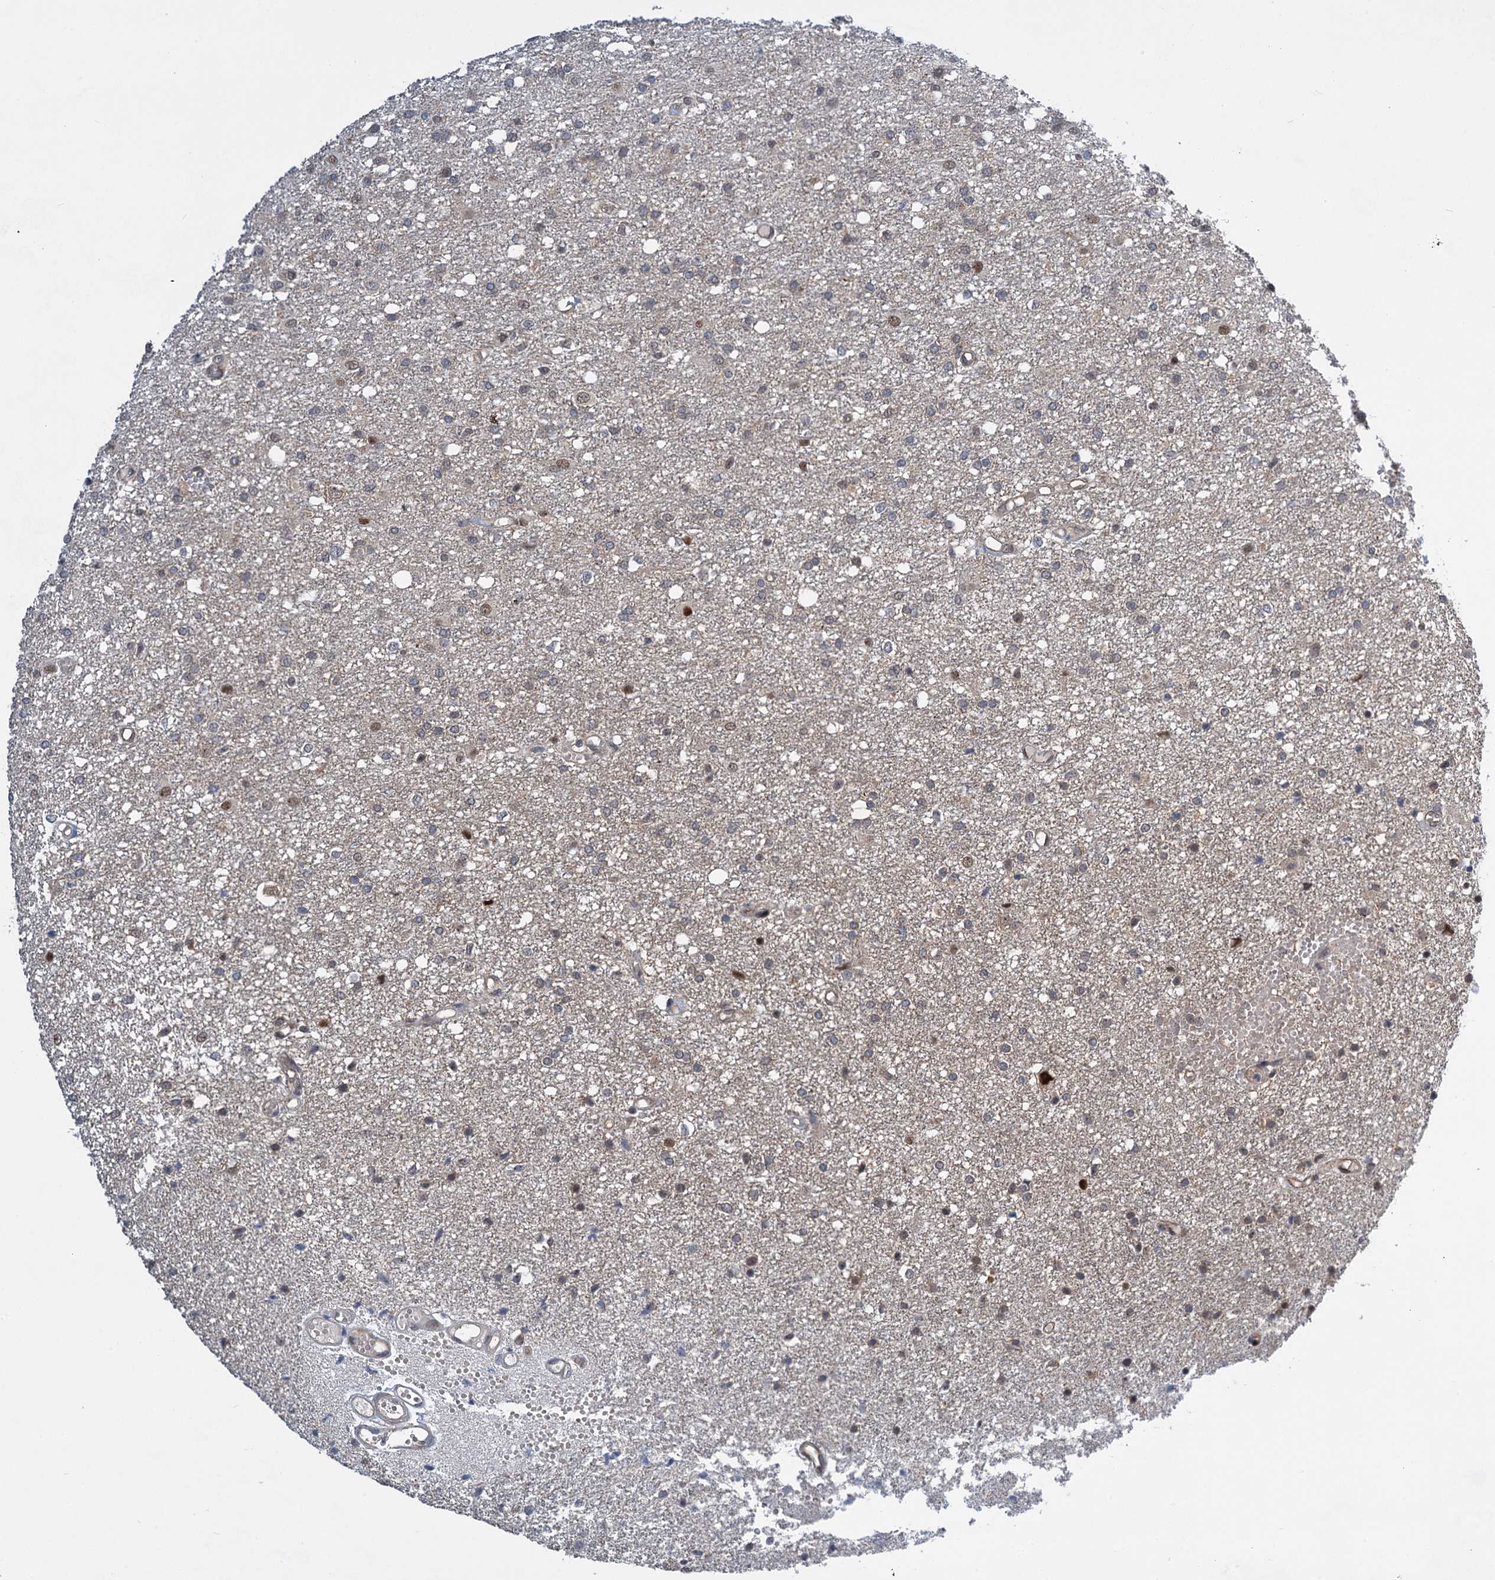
{"staining": {"intensity": "moderate", "quantity": "<25%", "location": "nuclear"}, "tissue": "glioma", "cell_type": "Tumor cells", "image_type": "cancer", "snomed": [{"axis": "morphology", "description": "Glioma, malignant, High grade"}, {"axis": "topography", "description": "Brain"}], "caption": "A photomicrograph of human high-grade glioma (malignant) stained for a protein exhibits moderate nuclear brown staining in tumor cells.", "gene": "GPBP1", "patient": {"sex": "female", "age": 59}}